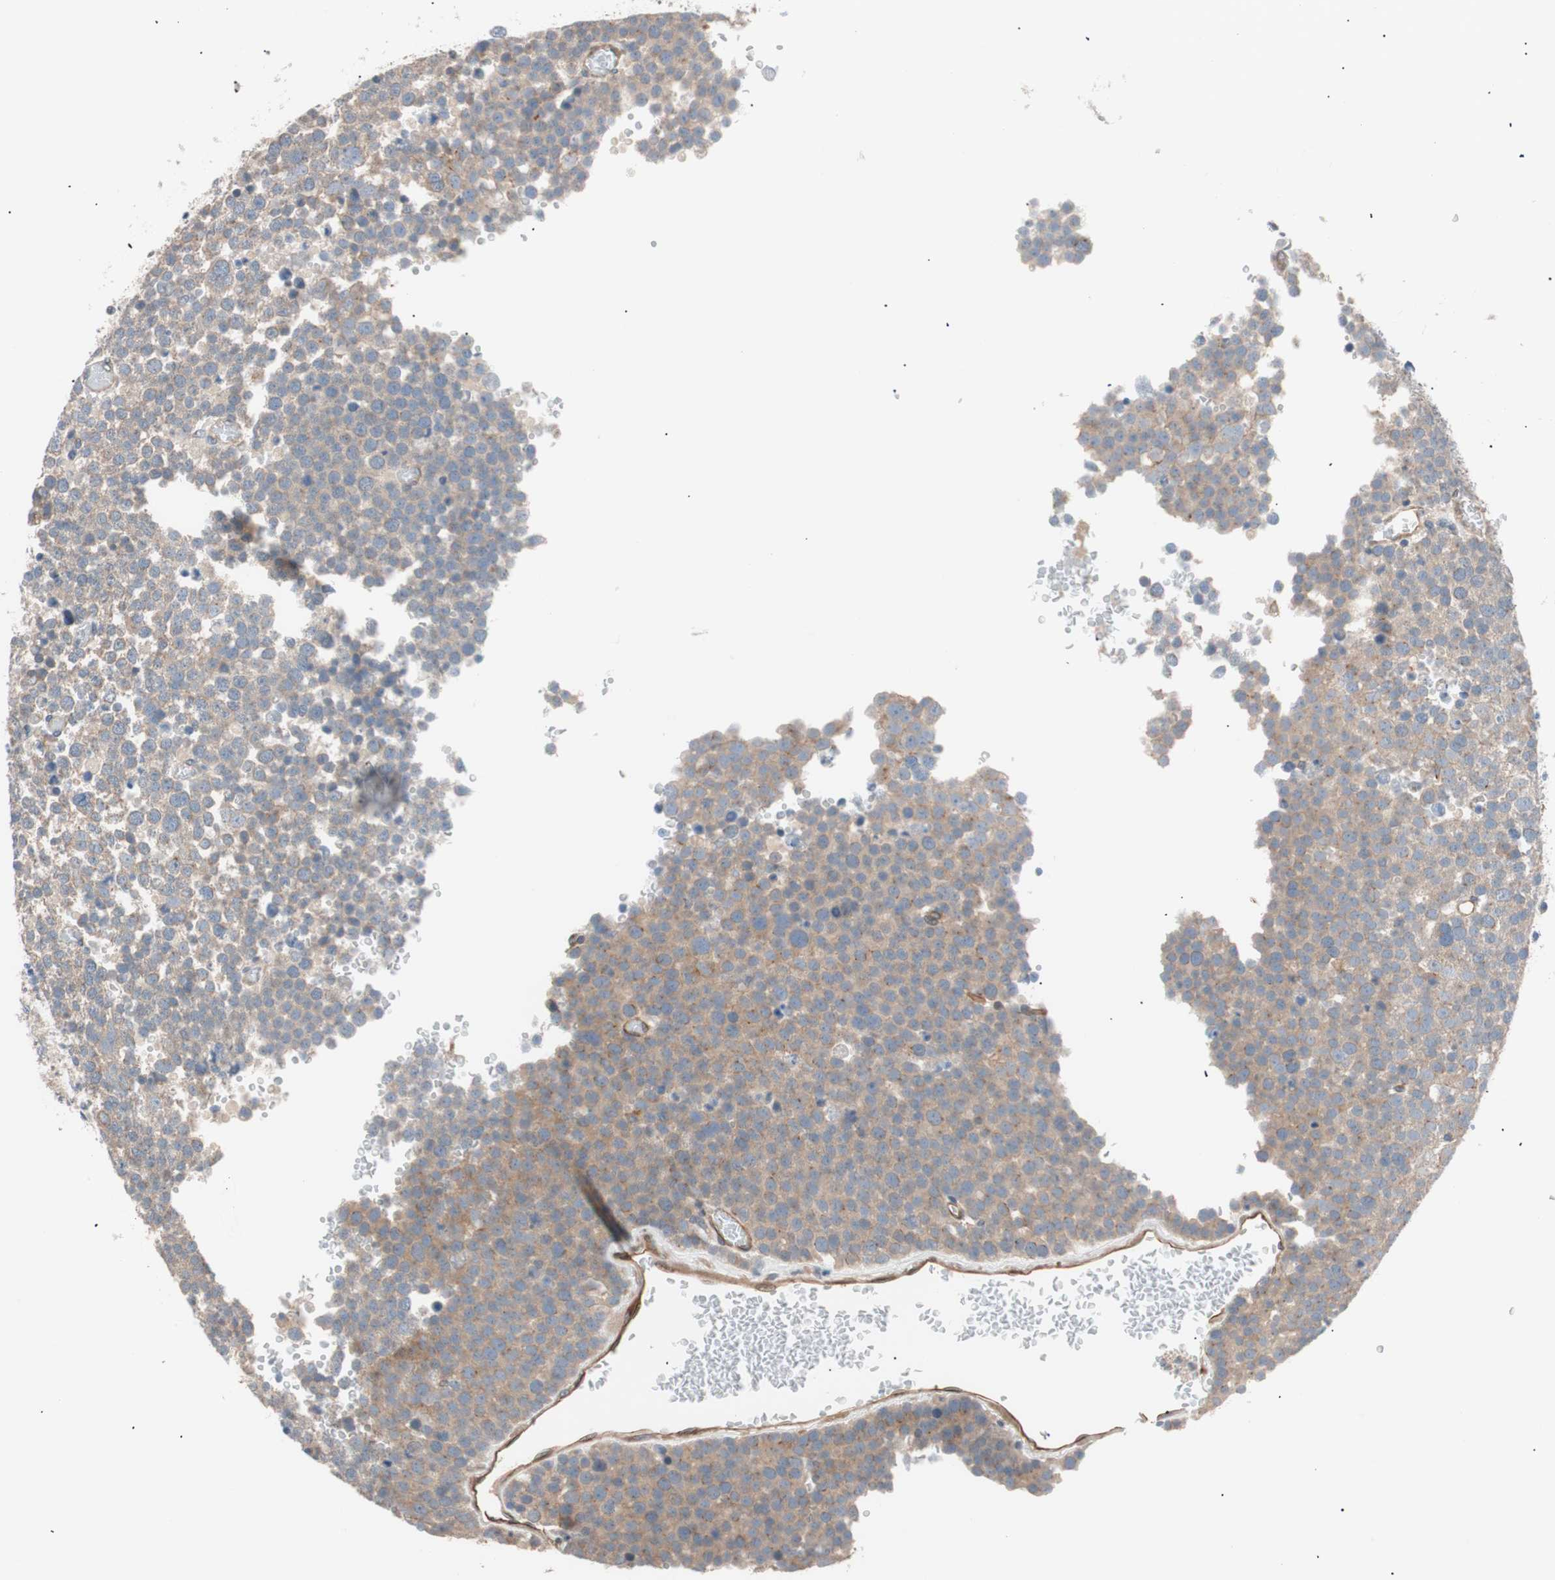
{"staining": {"intensity": "weak", "quantity": "25%-75%", "location": "cytoplasmic/membranous"}, "tissue": "testis cancer", "cell_type": "Tumor cells", "image_type": "cancer", "snomed": [{"axis": "morphology", "description": "Seminoma, NOS"}, {"axis": "topography", "description": "Testis"}], "caption": "Immunohistochemistry (DAB (3,3'-diaminobenzidine)) staining of testis cancer exhibits weak cytoplasmic/membranous protein positivity in about 25%-75% of tumor cells.", "gene": "SMG1", "patient": {"sex": "male", "age": 71}}